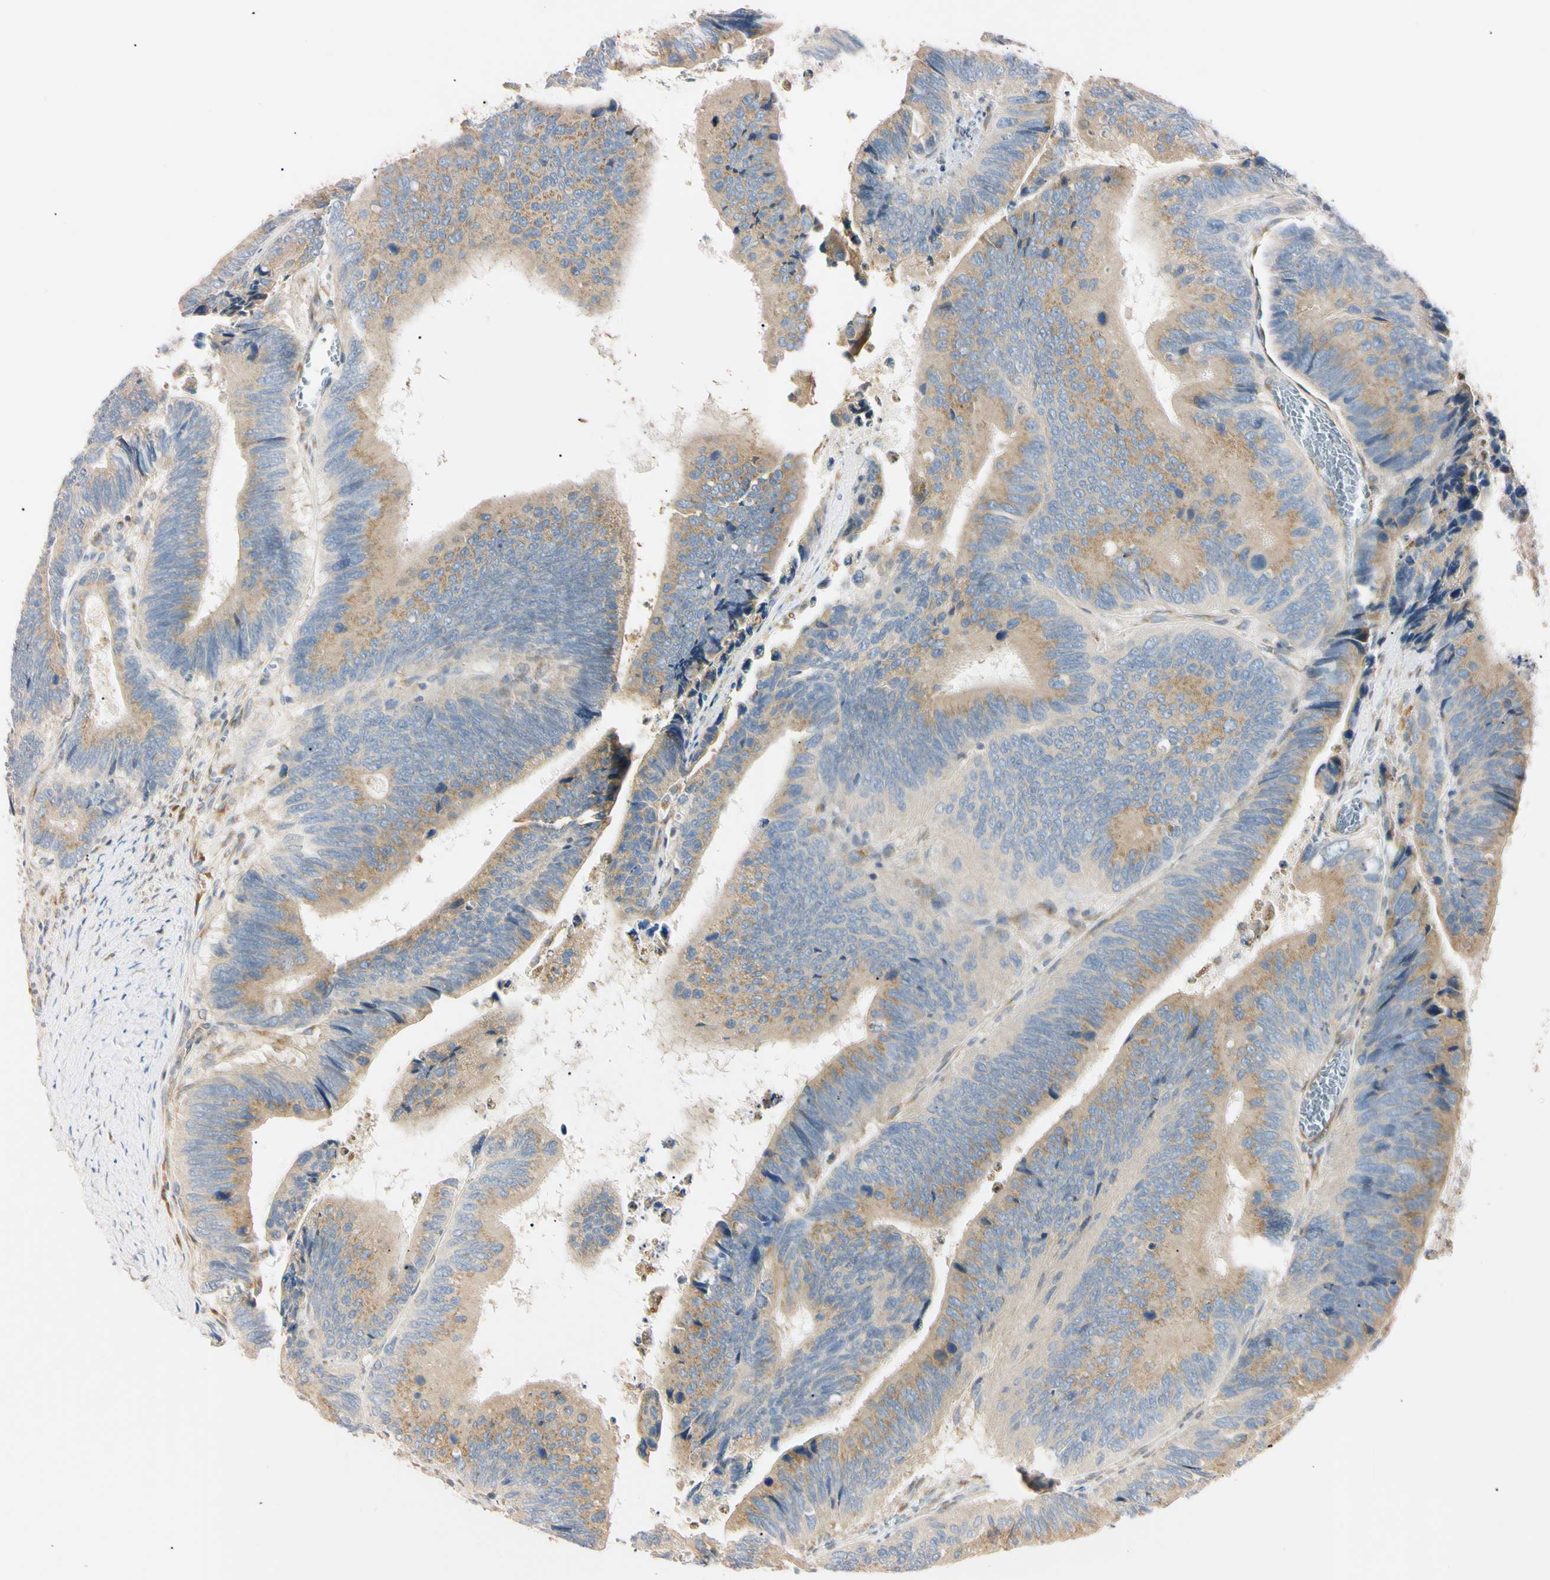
{"staining": {"intensity": "weak", "quantity": ">75%", "location": "cytoplasmic/membranous"}, "tissue": "colorectal cancer", "cell_type": "Tumor cells", "image_type": "cancer", "snomed": [{"axis": "morphology", "description": "Adenocarcinoma, NOS"}, {"axis": "topography", "description": "Colon"}], "caption": "DAB (3,3'-diaminobenzidine) immunohistochemical staining of colorectal adenocarcinoma shows weak cytoplasmic/membranous protein staining in approximately >75% of tumor cells.", "gene": "IER3IP1", "patient": {"sex": "male", "age": 72}}